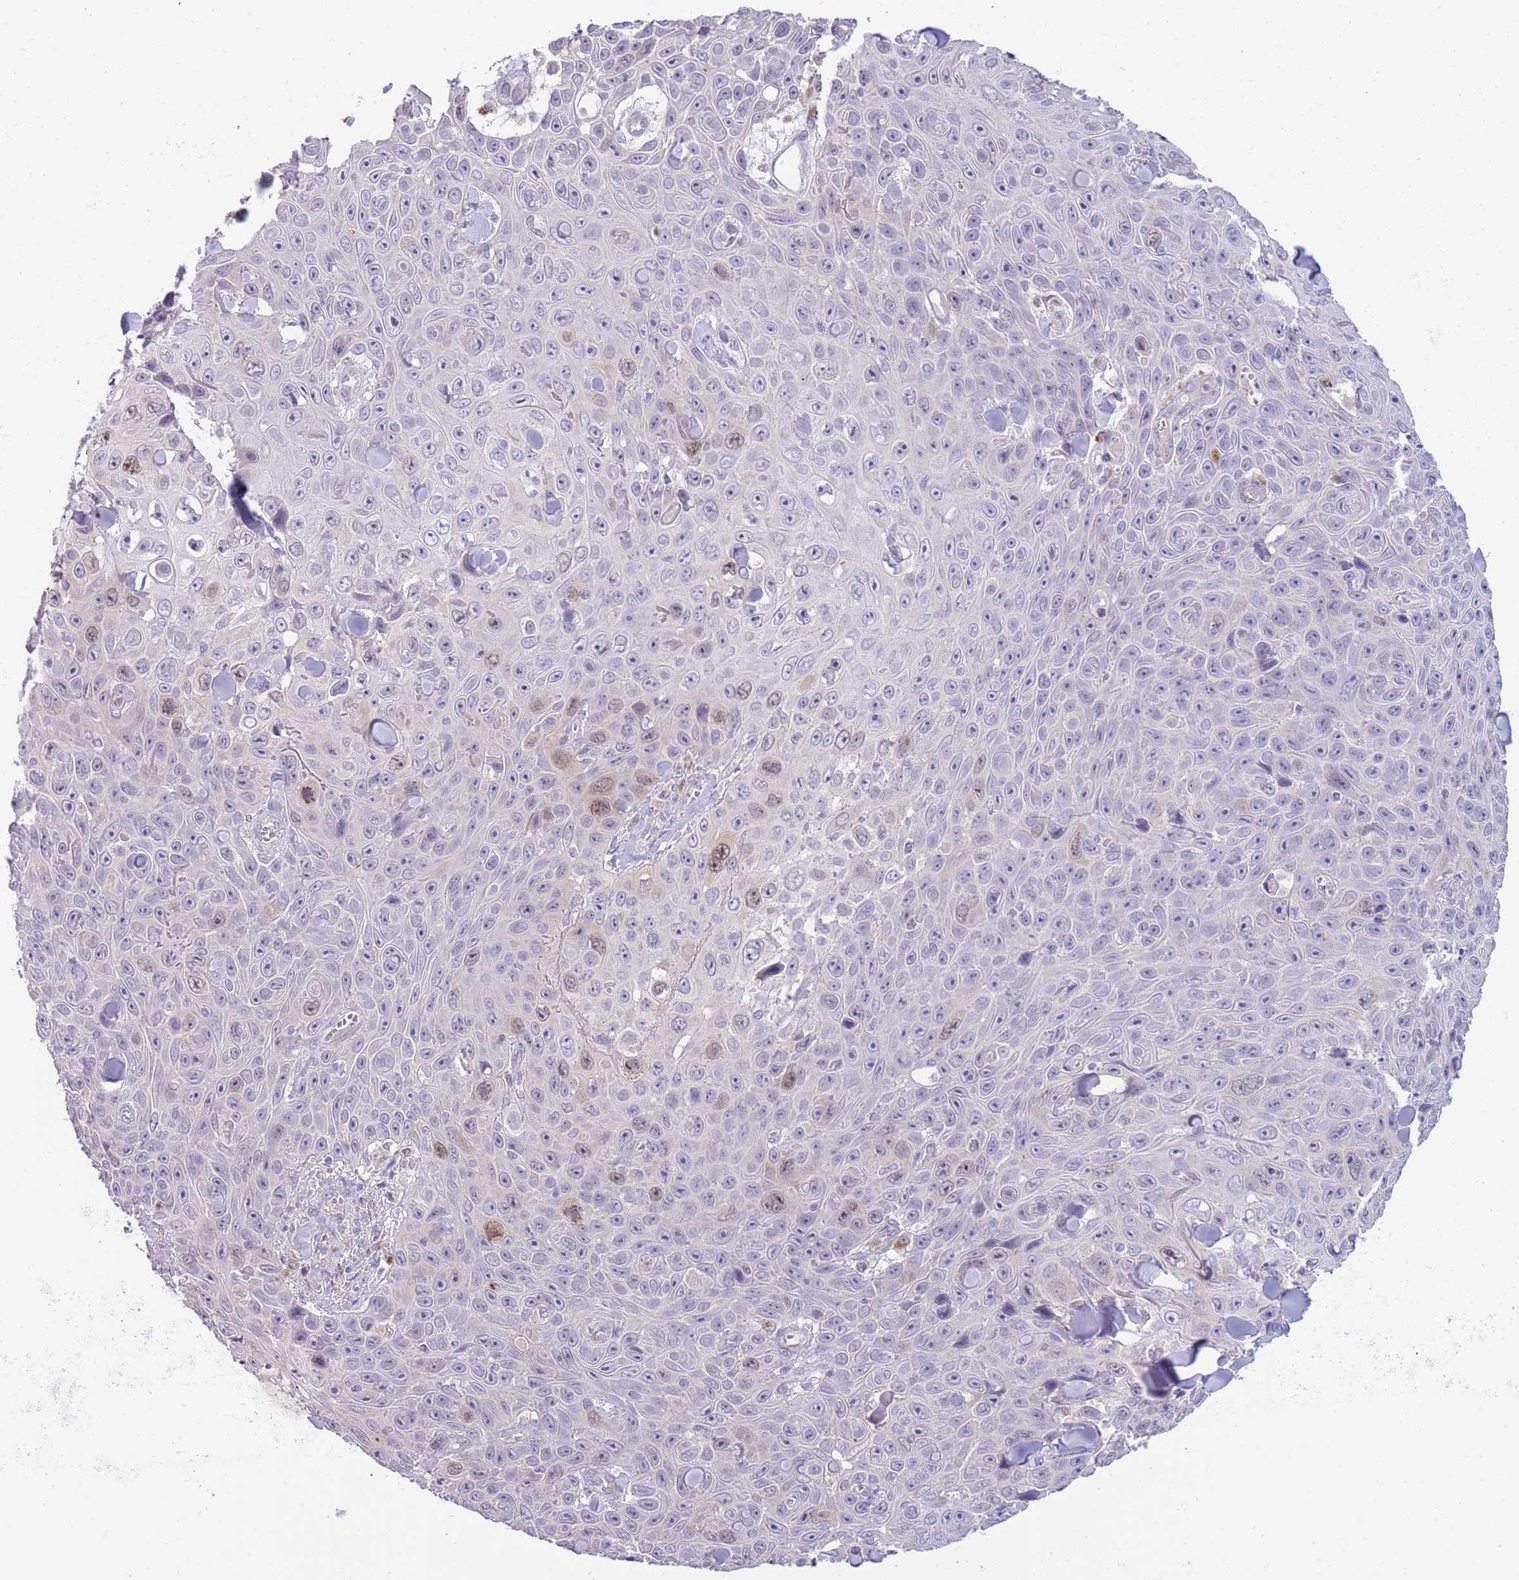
{"staining": {"intensity": "weak", "quantity": "<25%", "location": "nuclear"}, "tissue": "skin cancer", "cell_type": "Tumor cells", "image_type": "cancer", "snomed": [{"axis": "morphology", "description": "Squamous cell carcinoma, NOS"}, {"axis": "topography", "description": "Skin"}], "caption": "Image shows no significant protein staining in tumor cells of skin squamous cell carcinoma.", "gene": "PIMREG", "patient": {"sex": "male", "age": 82}}